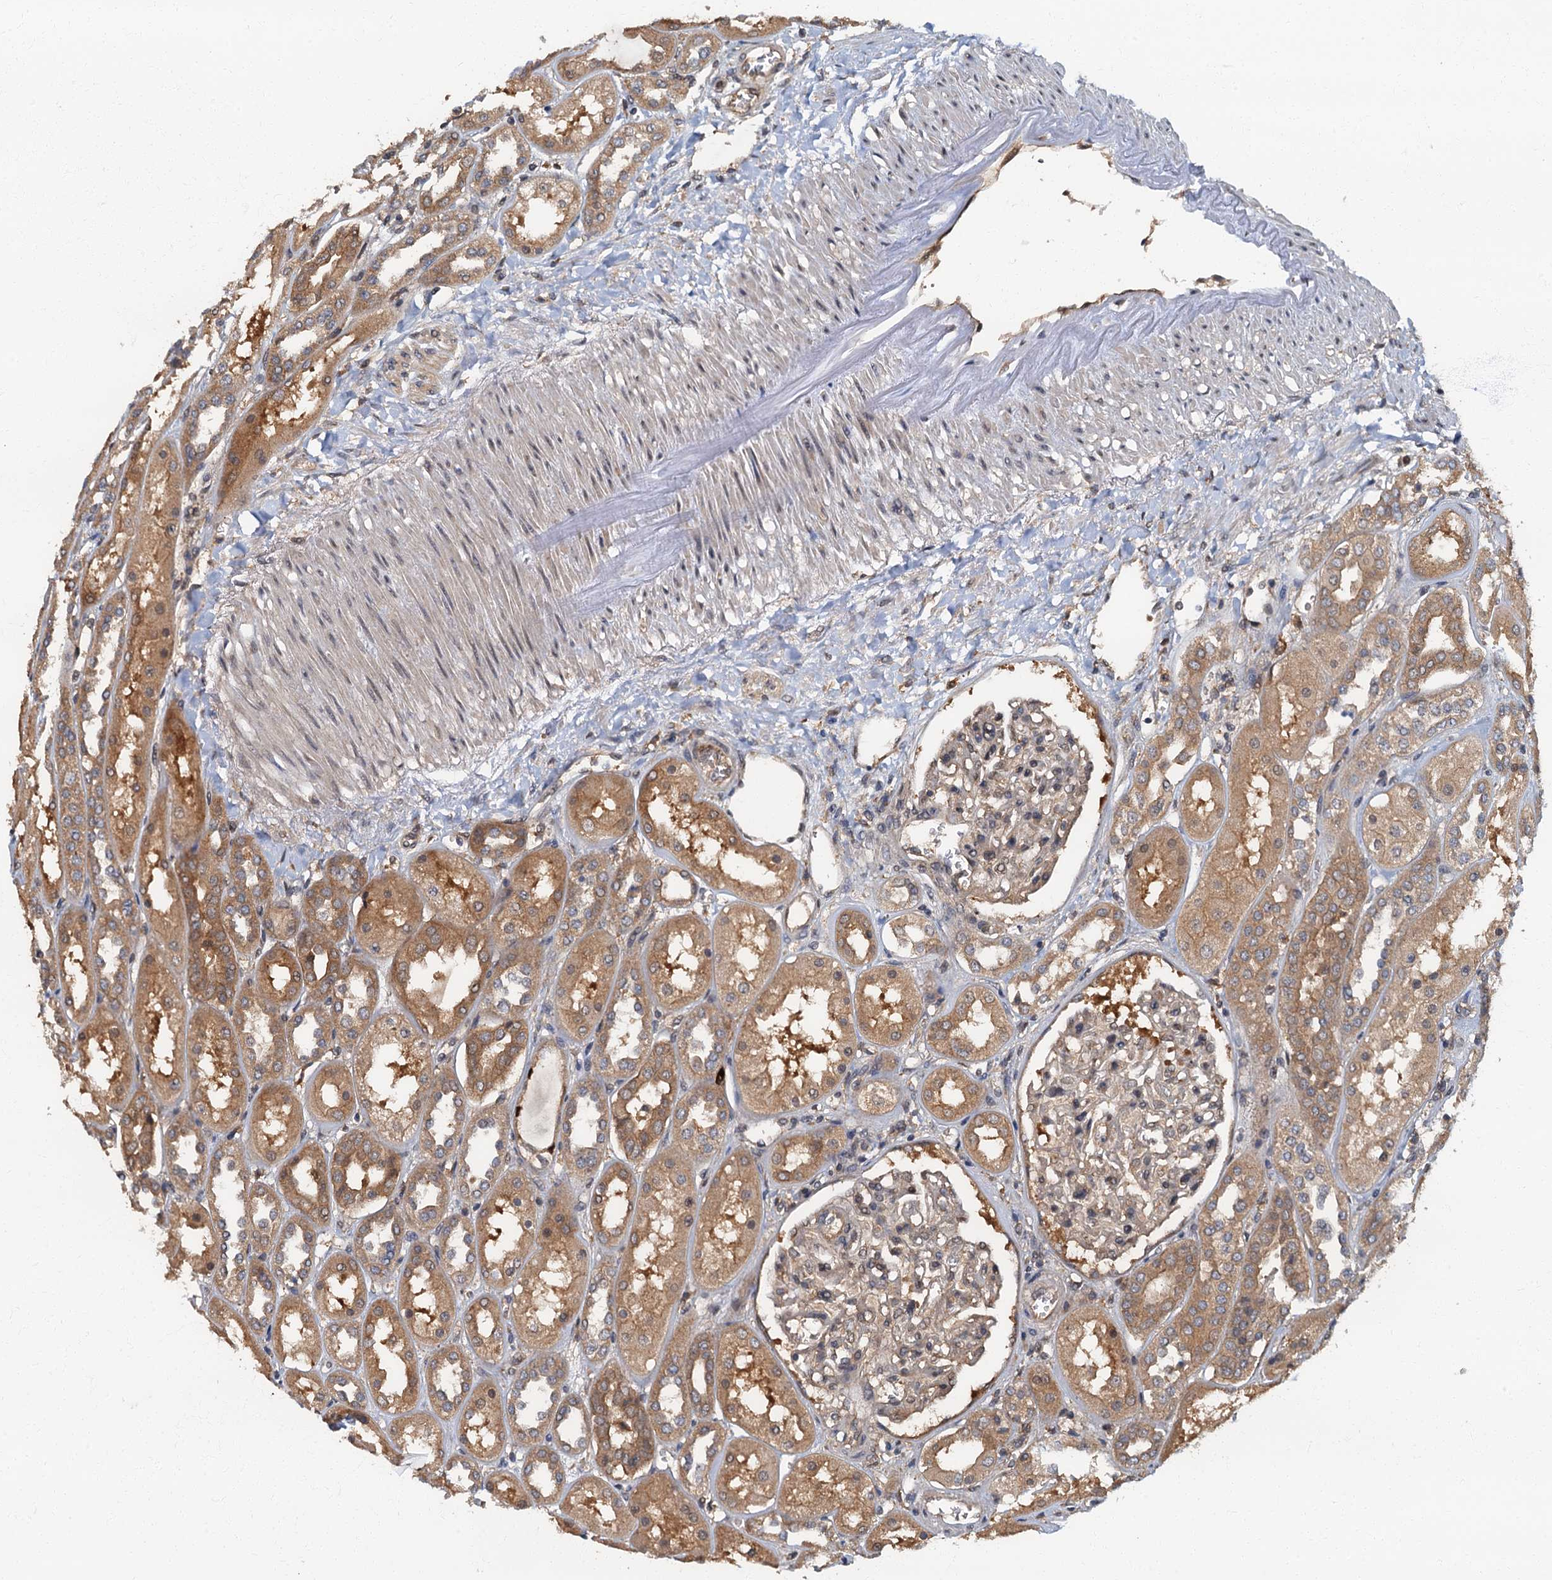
{"staining": {"intensity": "weak", "quantity": ">75%", "location": "cytoplasmic/membranous"}, "tissue": "kidney", "cell_type": "Cells in glomeruli", "image_type": "normal", "snomed": [{"axis": "morphology", "description": "Normal tissue, NOS"}, {"axis": "topography", "description": "Kidney"}], "caption": "An image of kidney stained for a protein reveals weak cytoplasmic/membranous brown staining in cells in glomeruli.", "gene": "TBCK", "patient": {"sex": "male", "age": 70}}